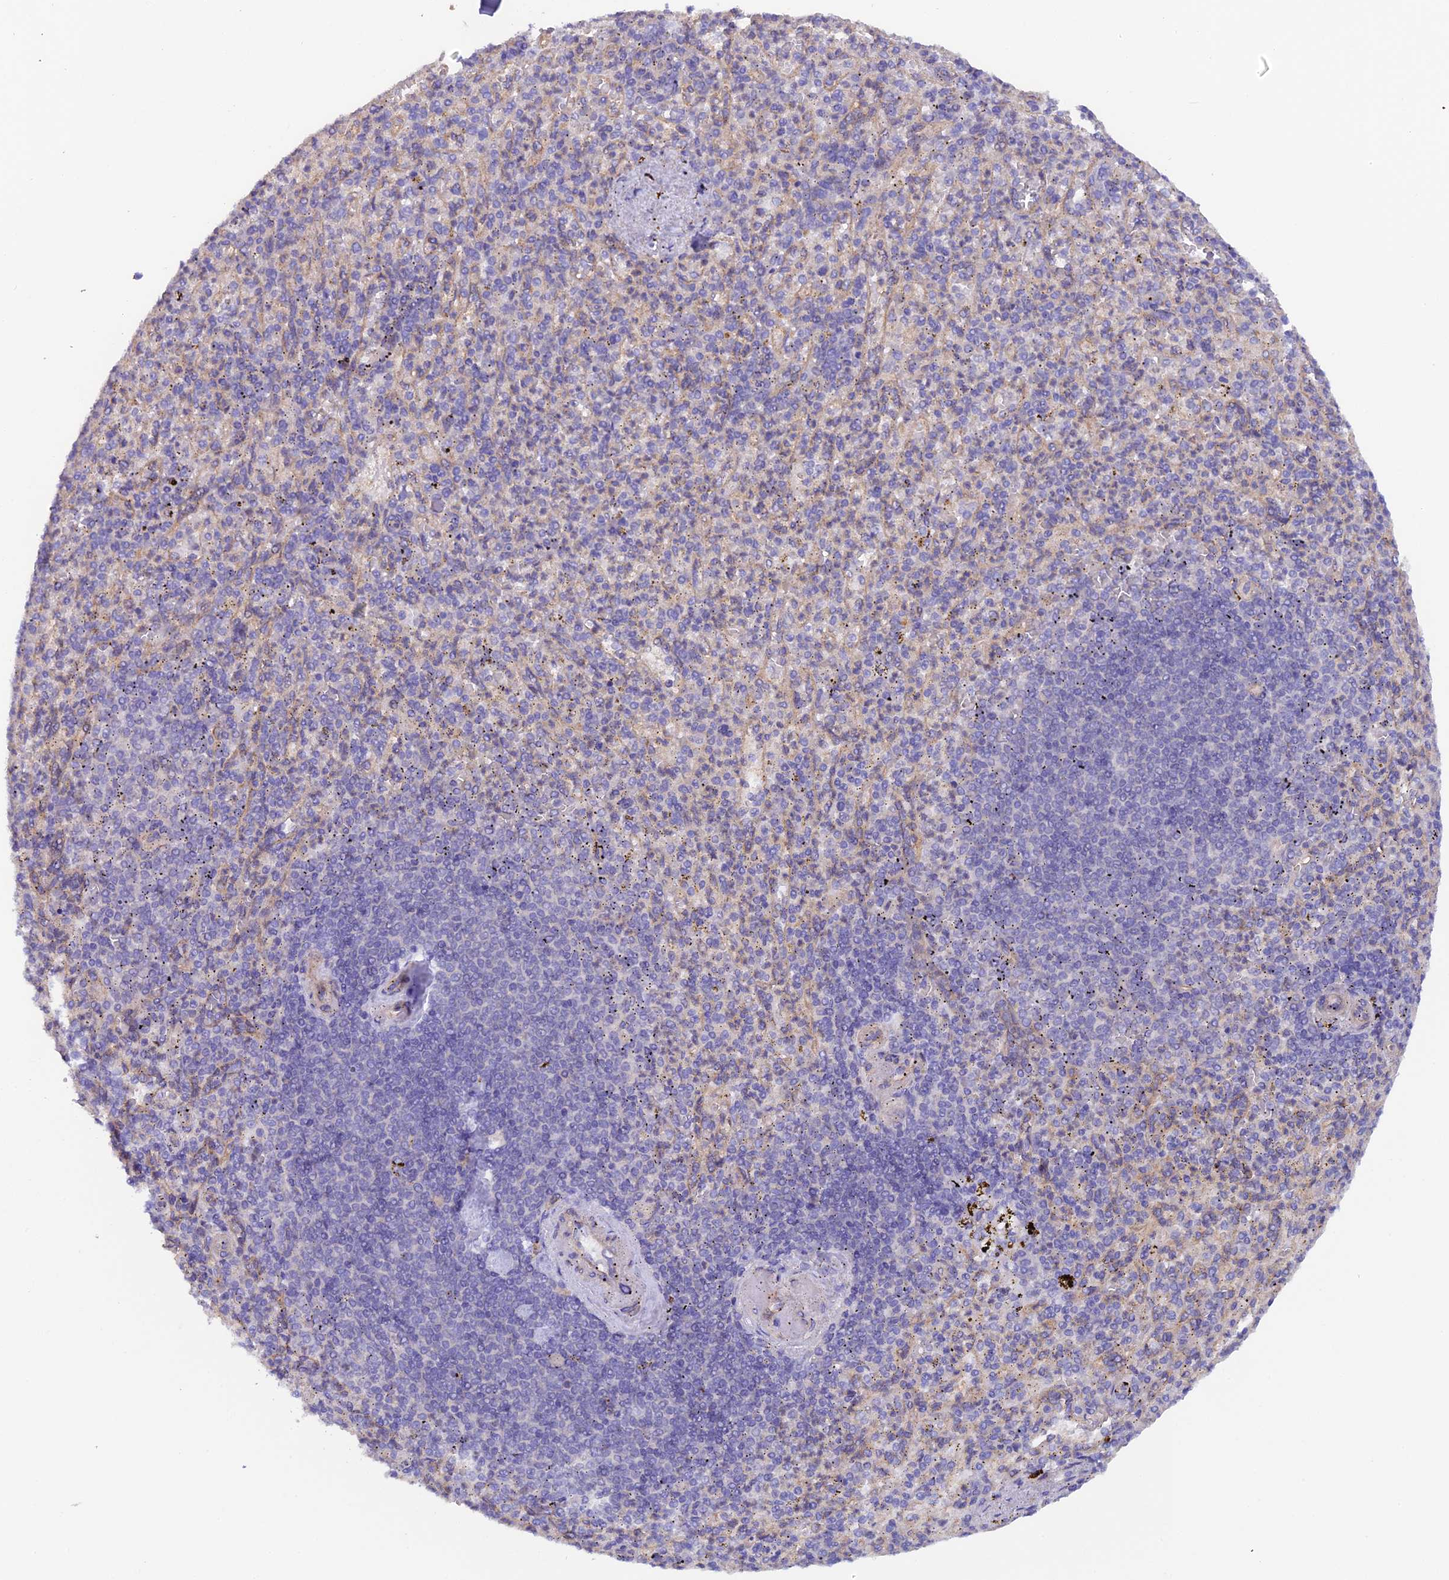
{"staining": {"intensity": "negative", "quantity": "none", "location": "none"}, "tissue": "spleen", "cell_type": "Cells in red pulp", "image_type": "normal", "snomed": [{"axis": "morphology", "description": "Normal tissue, NOS"}, {"axis": "topography", "description": "Spleen"}], "caption": "Benign spleen was stained to show a protein in brown. There is no significant expression in cells in red pulp. (DAB (3,3'-diaminobenzidine) immunohistochemistry, high magnification).", "gene": "FZR1", "patient": {"sex": "female", "age": 74}}